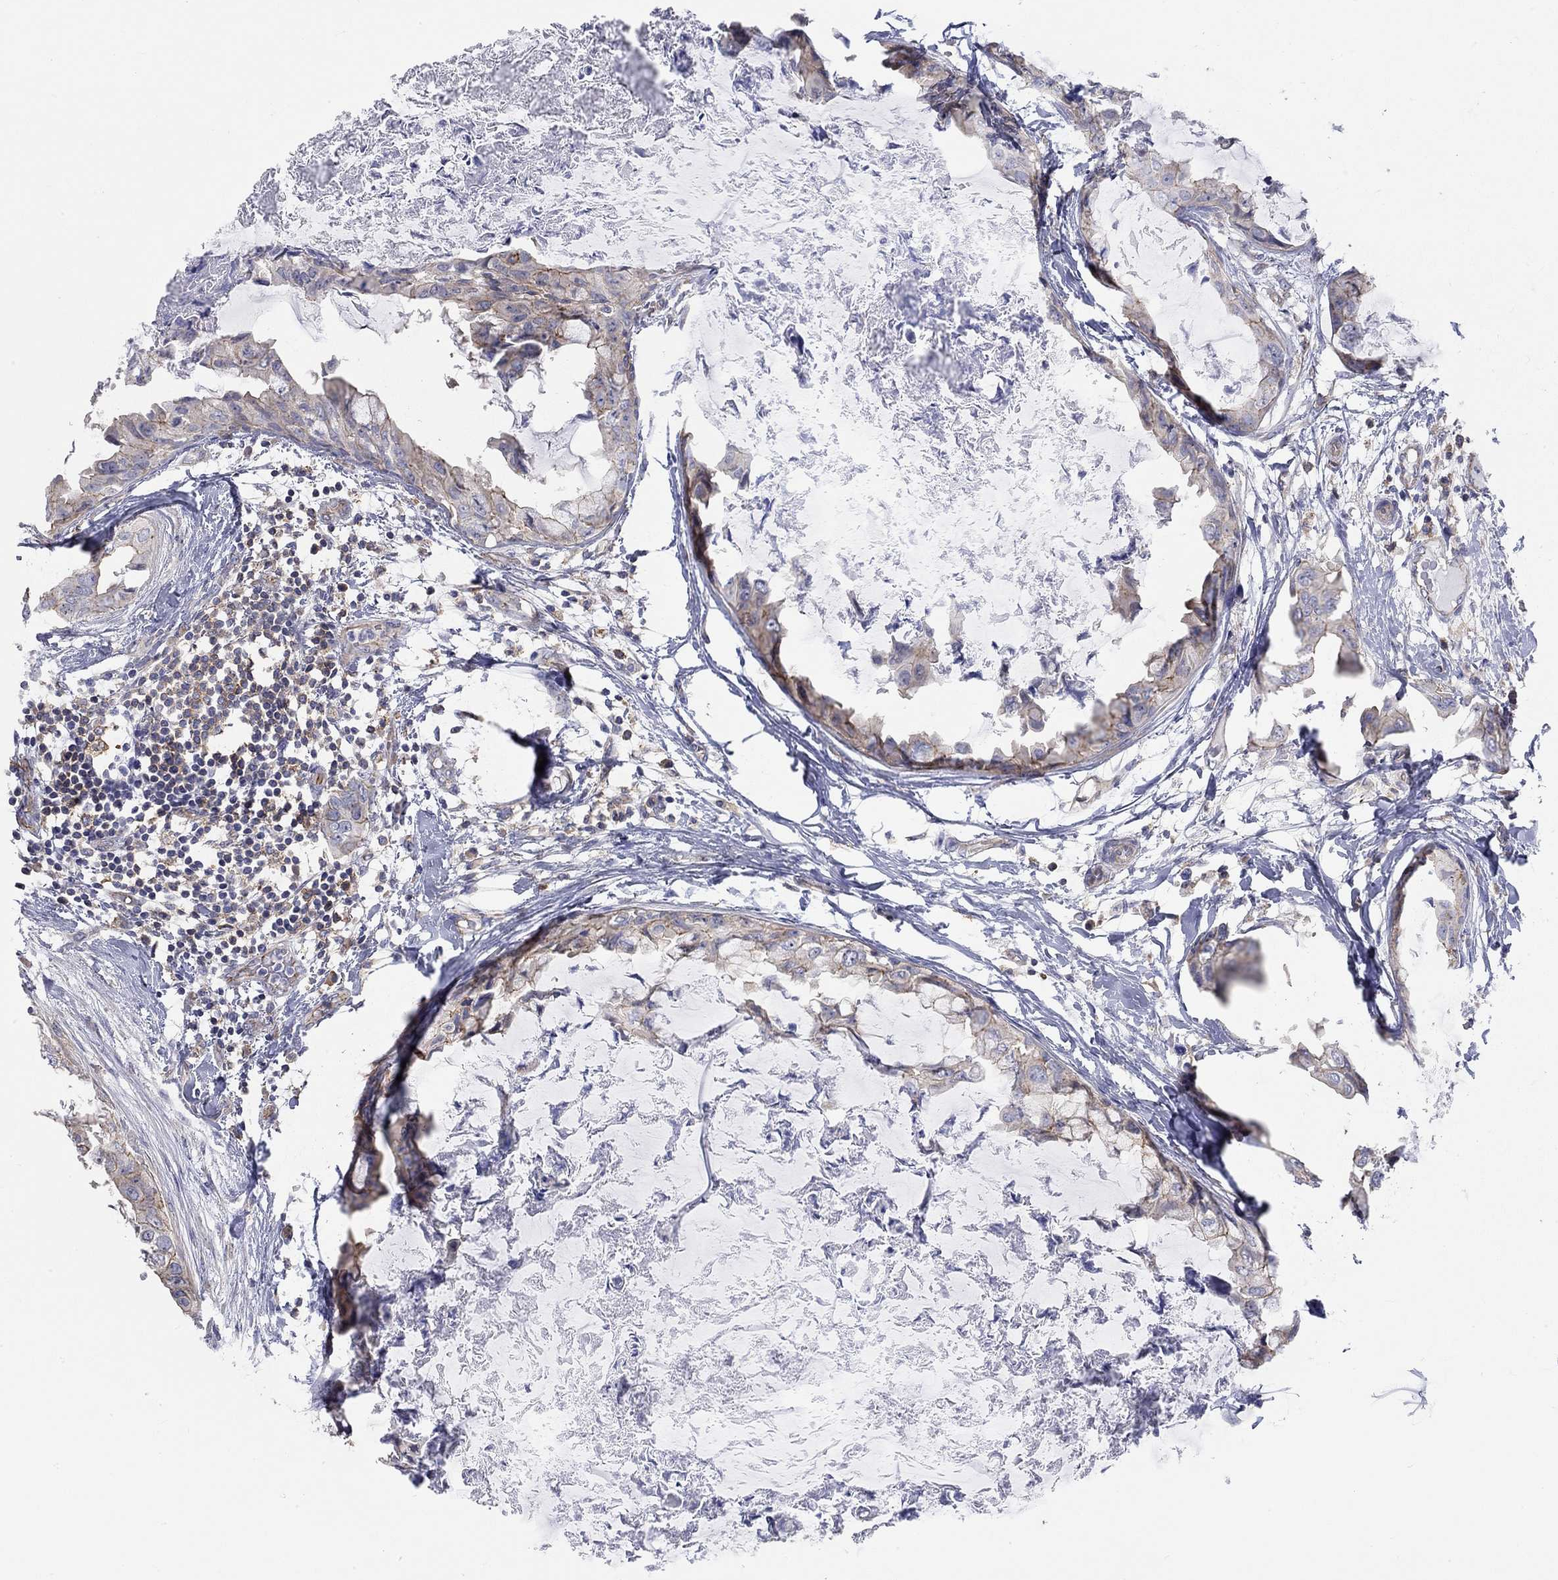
{"staining": {"intensity": "strong", "quantity": "<25%", "location": "cytoplasmic/membranous"}, "tissue": "breast cancer", "cell_type": "Tumor cells", "image_type": "cancer", "snomed": [{"axis": "morphology", "description": "Normal tissue, NOS"}, {"axis": "morphology", "description": "Duct carcinoma"}, {"axis": "topography", "description": "Breast"}], "caption": "The image exhibits a brown stain indicating the presence of a protein in the cytoplasmic/membranous of tumor cells in breast invasive ductal carcinoma.", "gene": "PCDHGA10", "patient": {"sex": "female", "age": 40}}